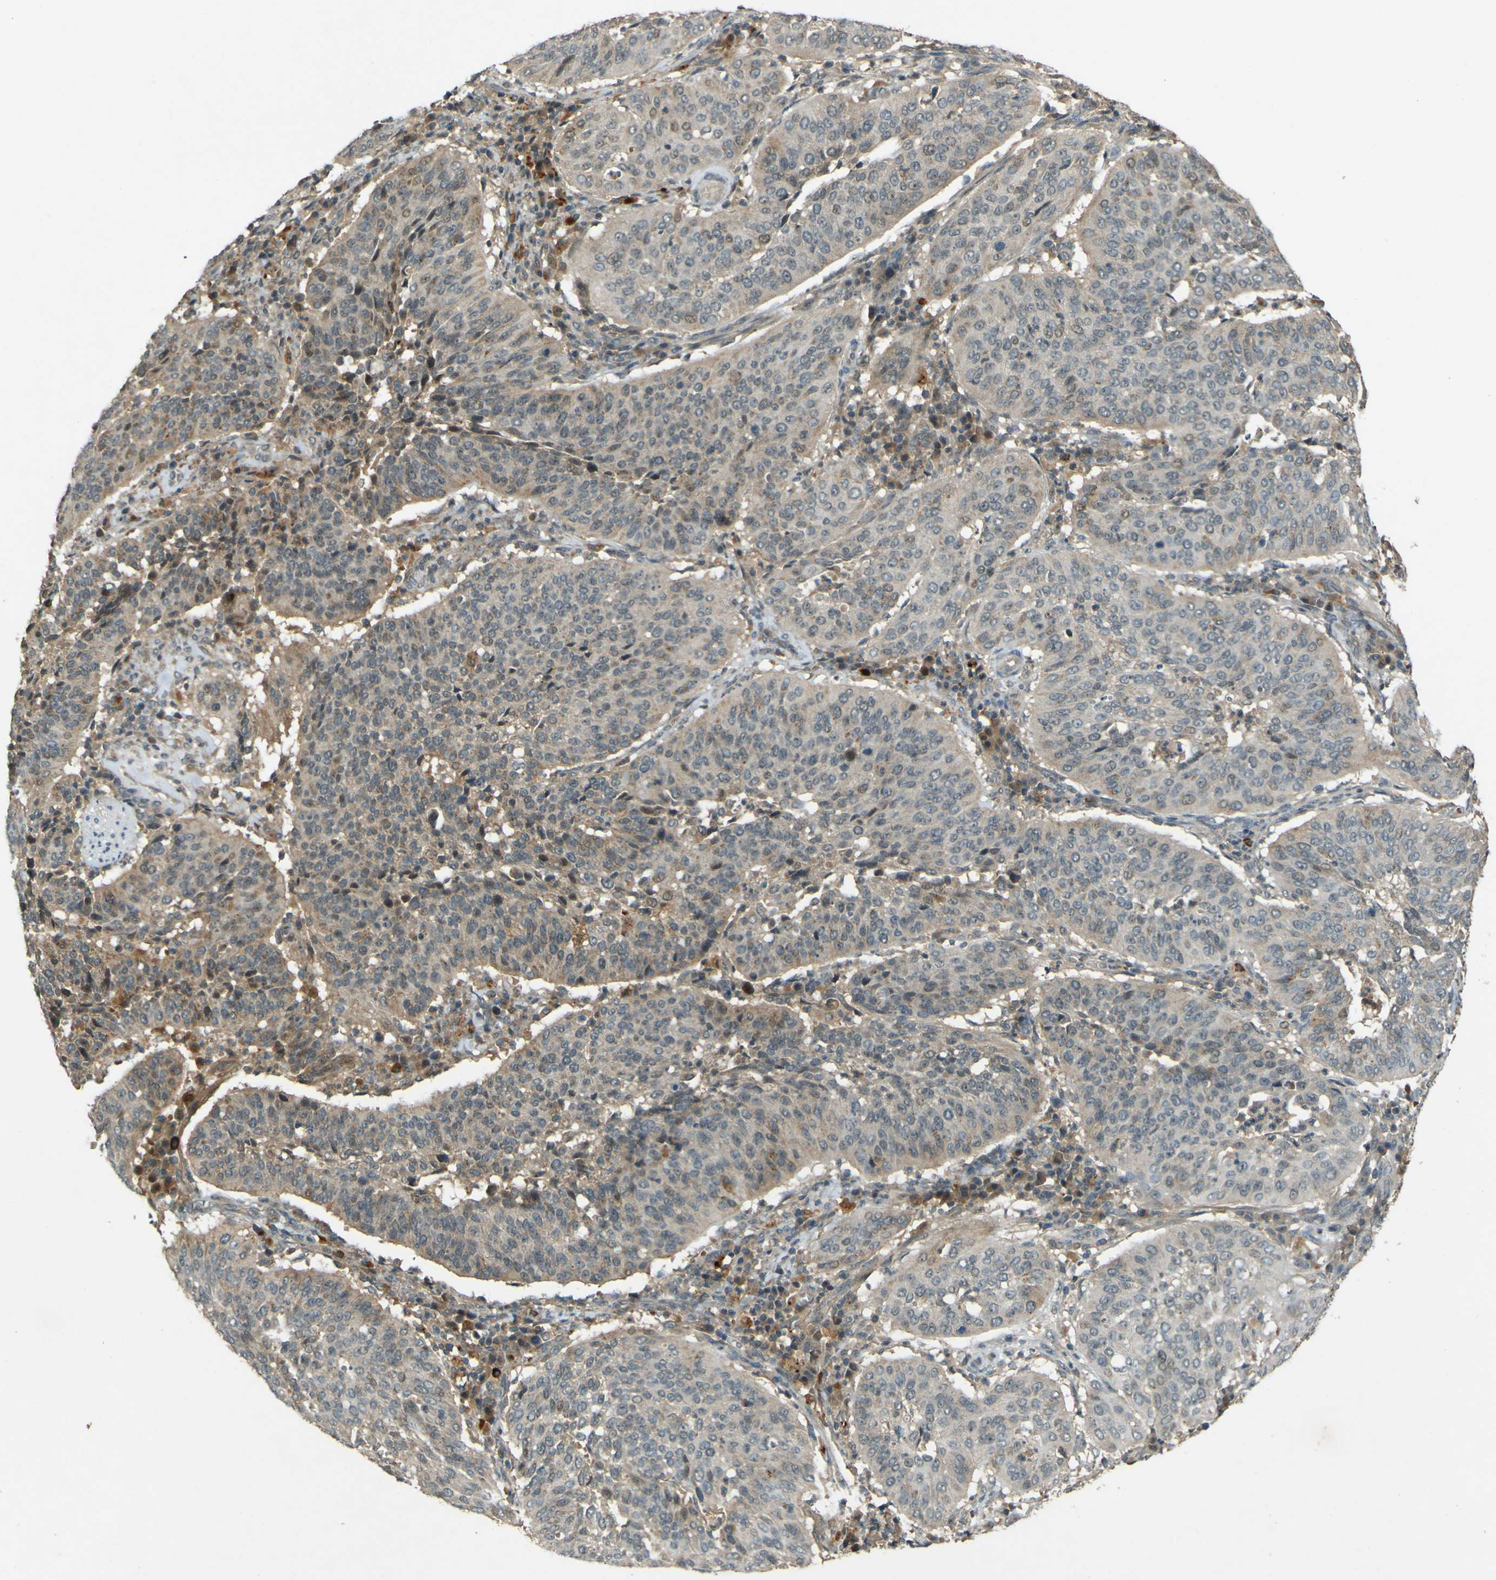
{"staining": {"intensity": "weak", "quantity": "25%-75%", "location": "cytoplasmic/membranous,nuclear"}, "tissue": "cervical cancer", "cell_type": "Tumor cells", "image_type": "cancer", "snomed": [{"axis": "morphology", "description": "Normal tissue, NOS"}, {"axis": "morphology", "description": "Squamous cell carcinoma, NOS"}, {"axis": "topography", "description": "Cervix"}], "caption": "Immunohistochemical staining of human squamous cell carcinoma (cervical) displays low levels of weak cytoplasmic/membranous and nuclear expression in about 25%-75% of tumor cells. The protein of interest is shown in brown color, while the nuclei are stained blue.", "gene": "MPDZ", "patient": {"sex": "female", "age": 39}}